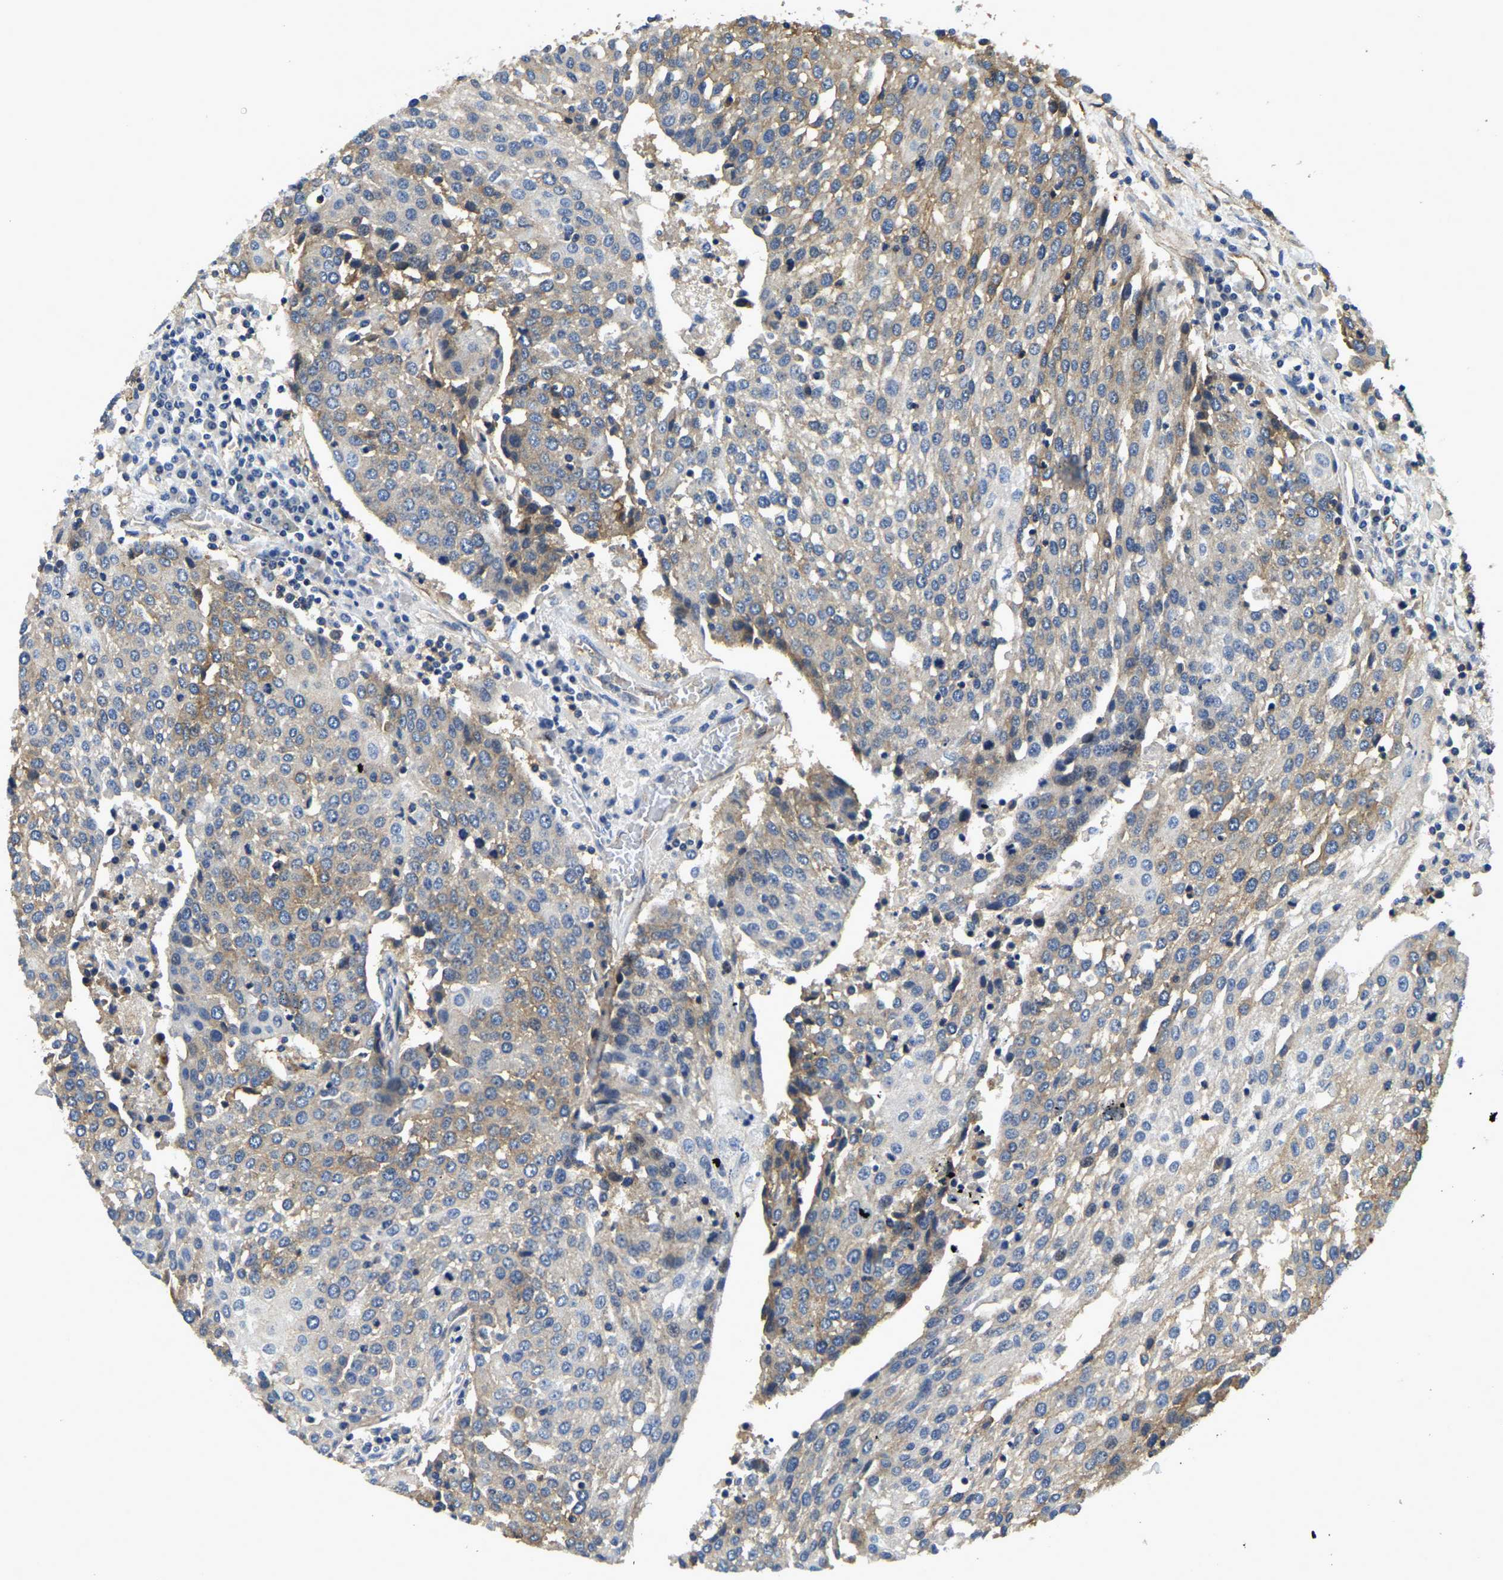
{"staining": {"intensity": "moderate", "quantity": "25%-75%", "location": "cytoplasmic/membranous"}, "tissue": "urothelial cancer", "cell_type": "Tumor cells", "image_type": "cancer", "snomed": [{"axis": "morphology", "description": "Urothelial carcinoma, High grade"}, {"axis": "topography", "description": "Urinary bladder"}], "caption": "Moderate cytoplasmic/membranous protein expression is present in approximately 25%-75% of tumor cells in urothelial carcinoma (high-grade). (brown staining indicates protein expression, while blue staining denotes nuclei).", "gene": "ITGA2", "patient": {"sex": "female", "age": 85}}